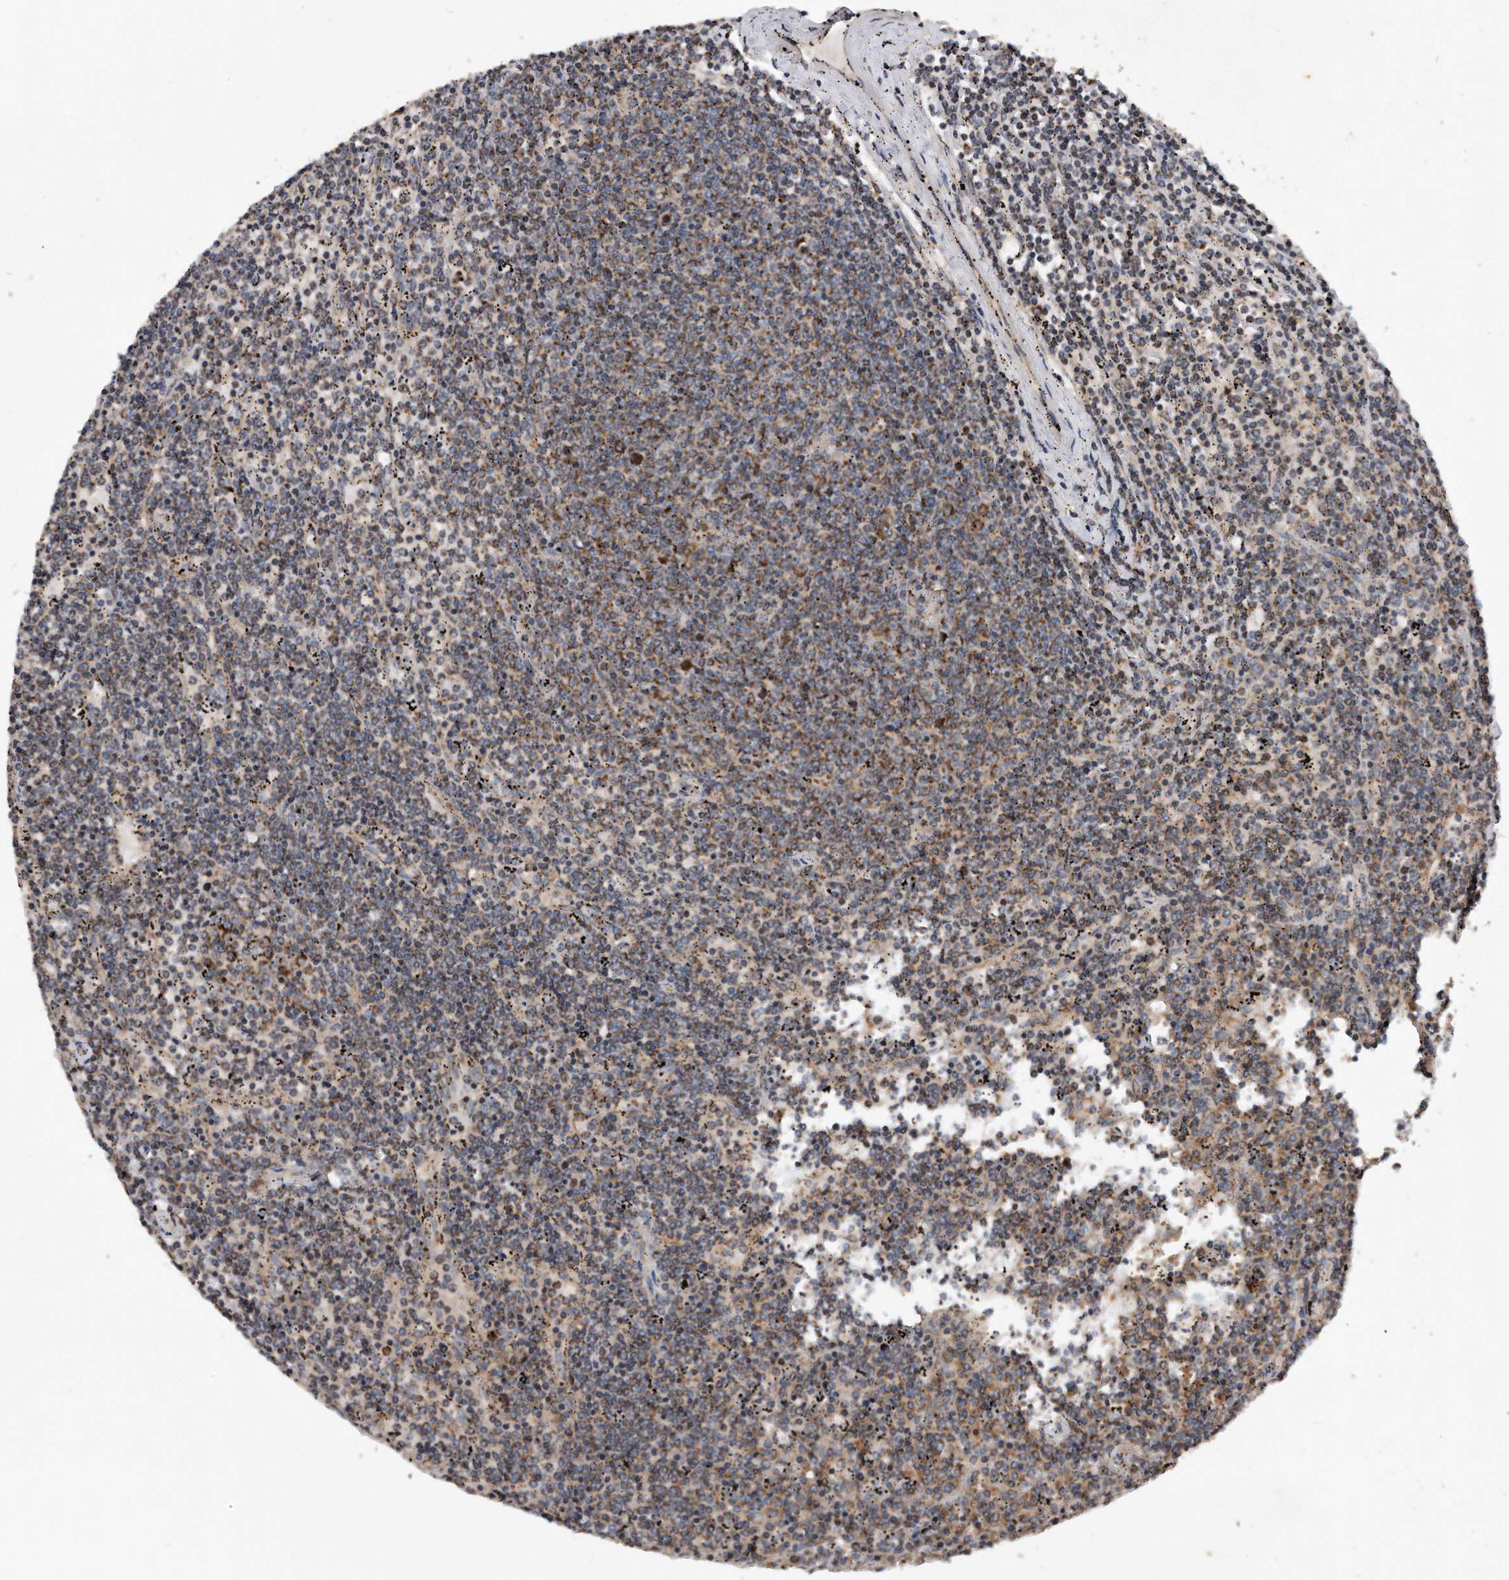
{"staining": {"intensity": "moderate", "quantity": ">75%", "location": "cytoplasmic/membranous"}, "tissue": "lymphoma", "cell_type": "Tumor cells", "image_type": "cancer", "snomed": [{"axis": "morphology", "description": "Malignant lymphoma, non-Hodgkin's type, Low grade"}, {"axis": "topography", "description": "Spleen"}], "caption": "Moderate cytoplasmic/membranous protein staining is appreciated in approximately >75% of tumor cells in low-grade malignant lymphoma, non-Hodgkin's type. The staining was performed using DAB (3,3'-diaminobenzidine), with brown indicating positive protein expression. Nuclei are stained blue with hematoxylin.", "gene": "PPP5C", "patient": {"sex": "female", "age": 50}}